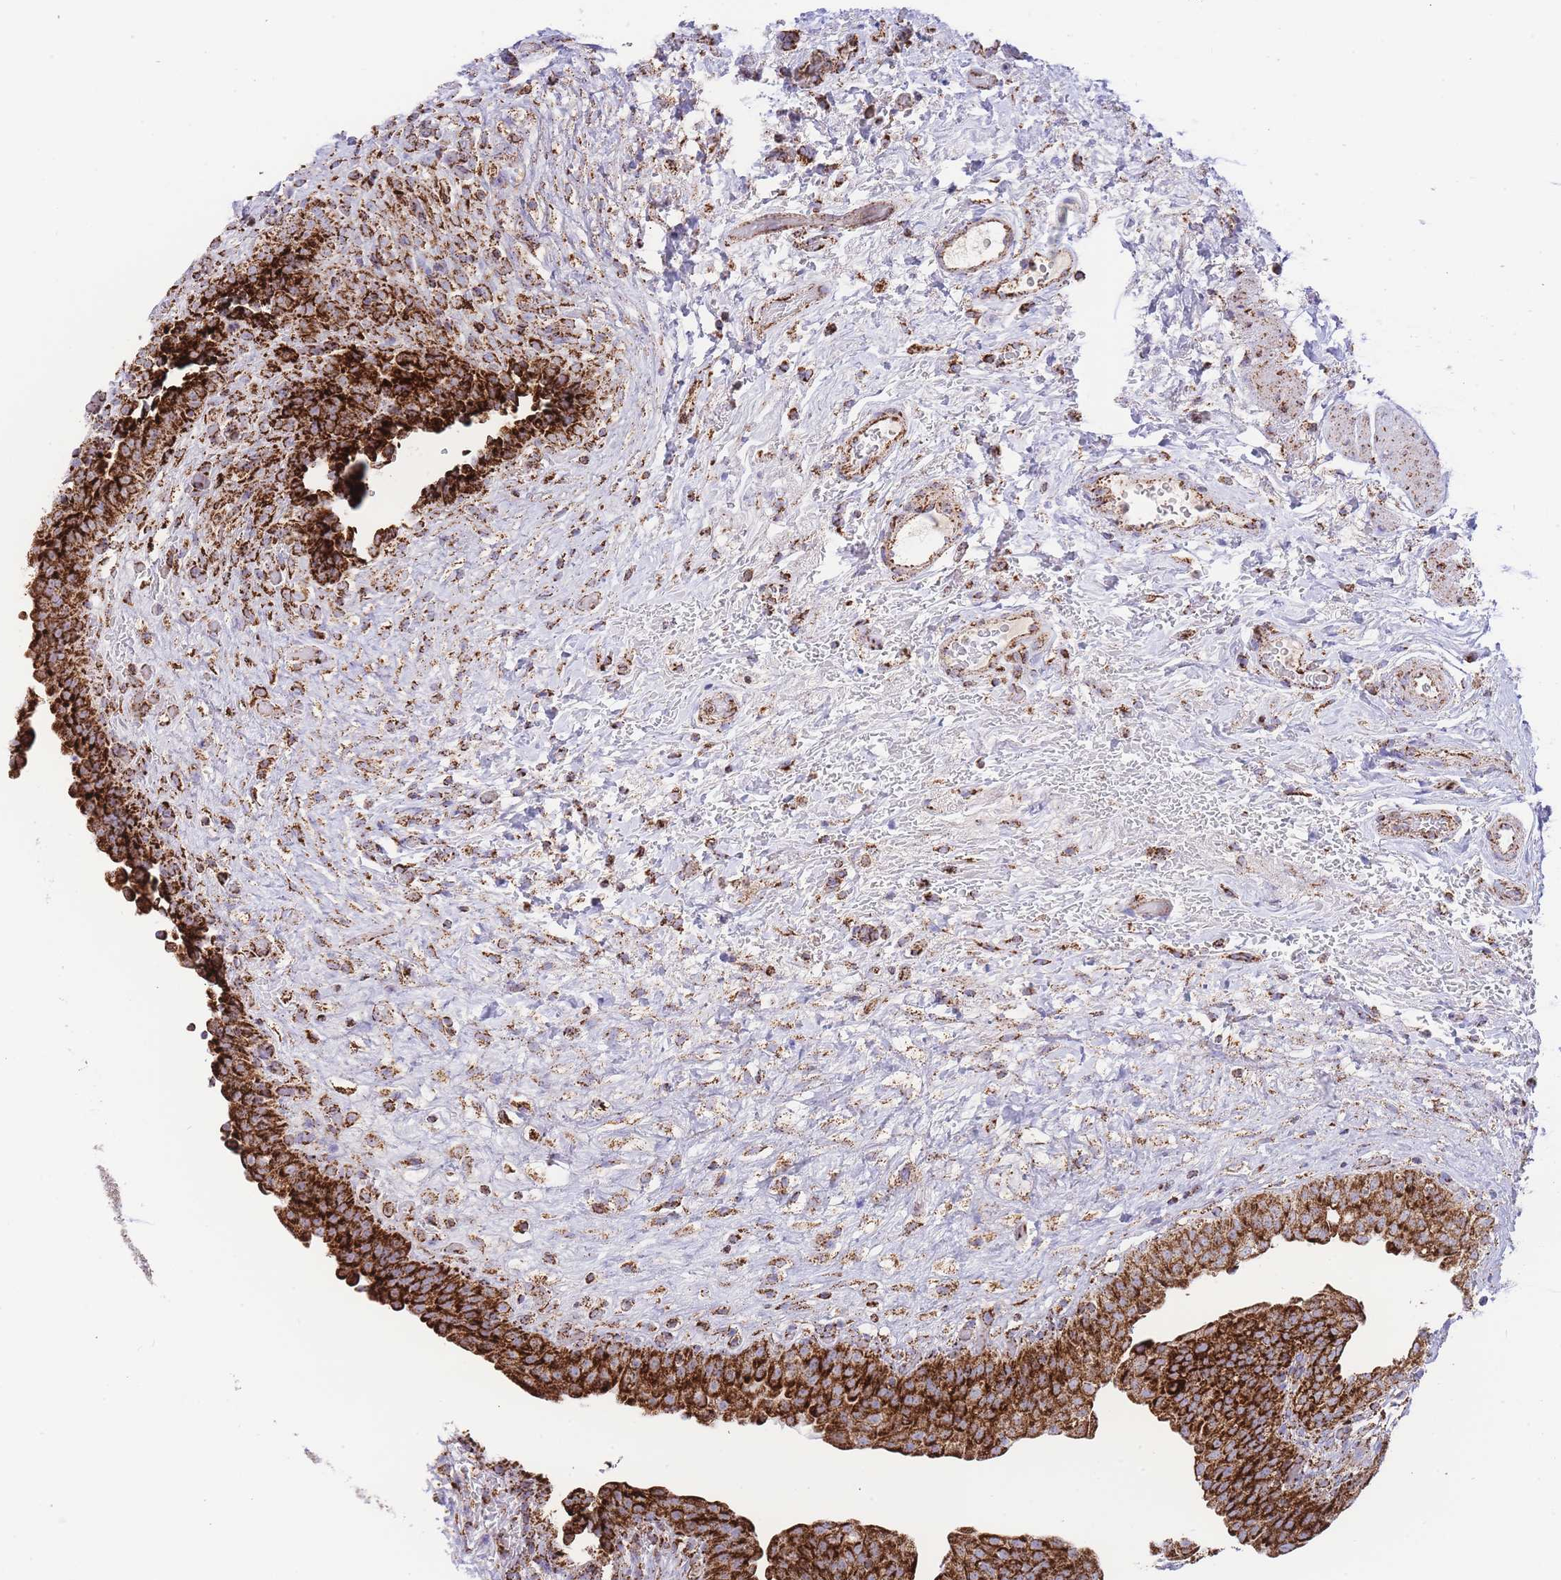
{"staining": {"intensity": "strong", "quantity": ">75%", "location": "cytoplasmic/membranous"}, "tissue": "urinary bladder", "cell_type": "Urothelial cells", "image_type": "normal", "snomed": [{"axis": "morphology", "description": "Normal tissue, NOS"}, {"axis": "topography", "description": "Urinary bladder"}], "caption": "Immunohistochemistry (IHC) micrograph of normal urinary bladder: urinary bladder stained using immunohistochemistry (IHC) demonstrates high levels of strong protein expression localized specifically in the cytoplasmic/membranous of urothelial cells, appearing as a cytoplasmic/membranous brown color.", "gene": "GSTM1", "patient": {"sex": "male", "age": 69}}